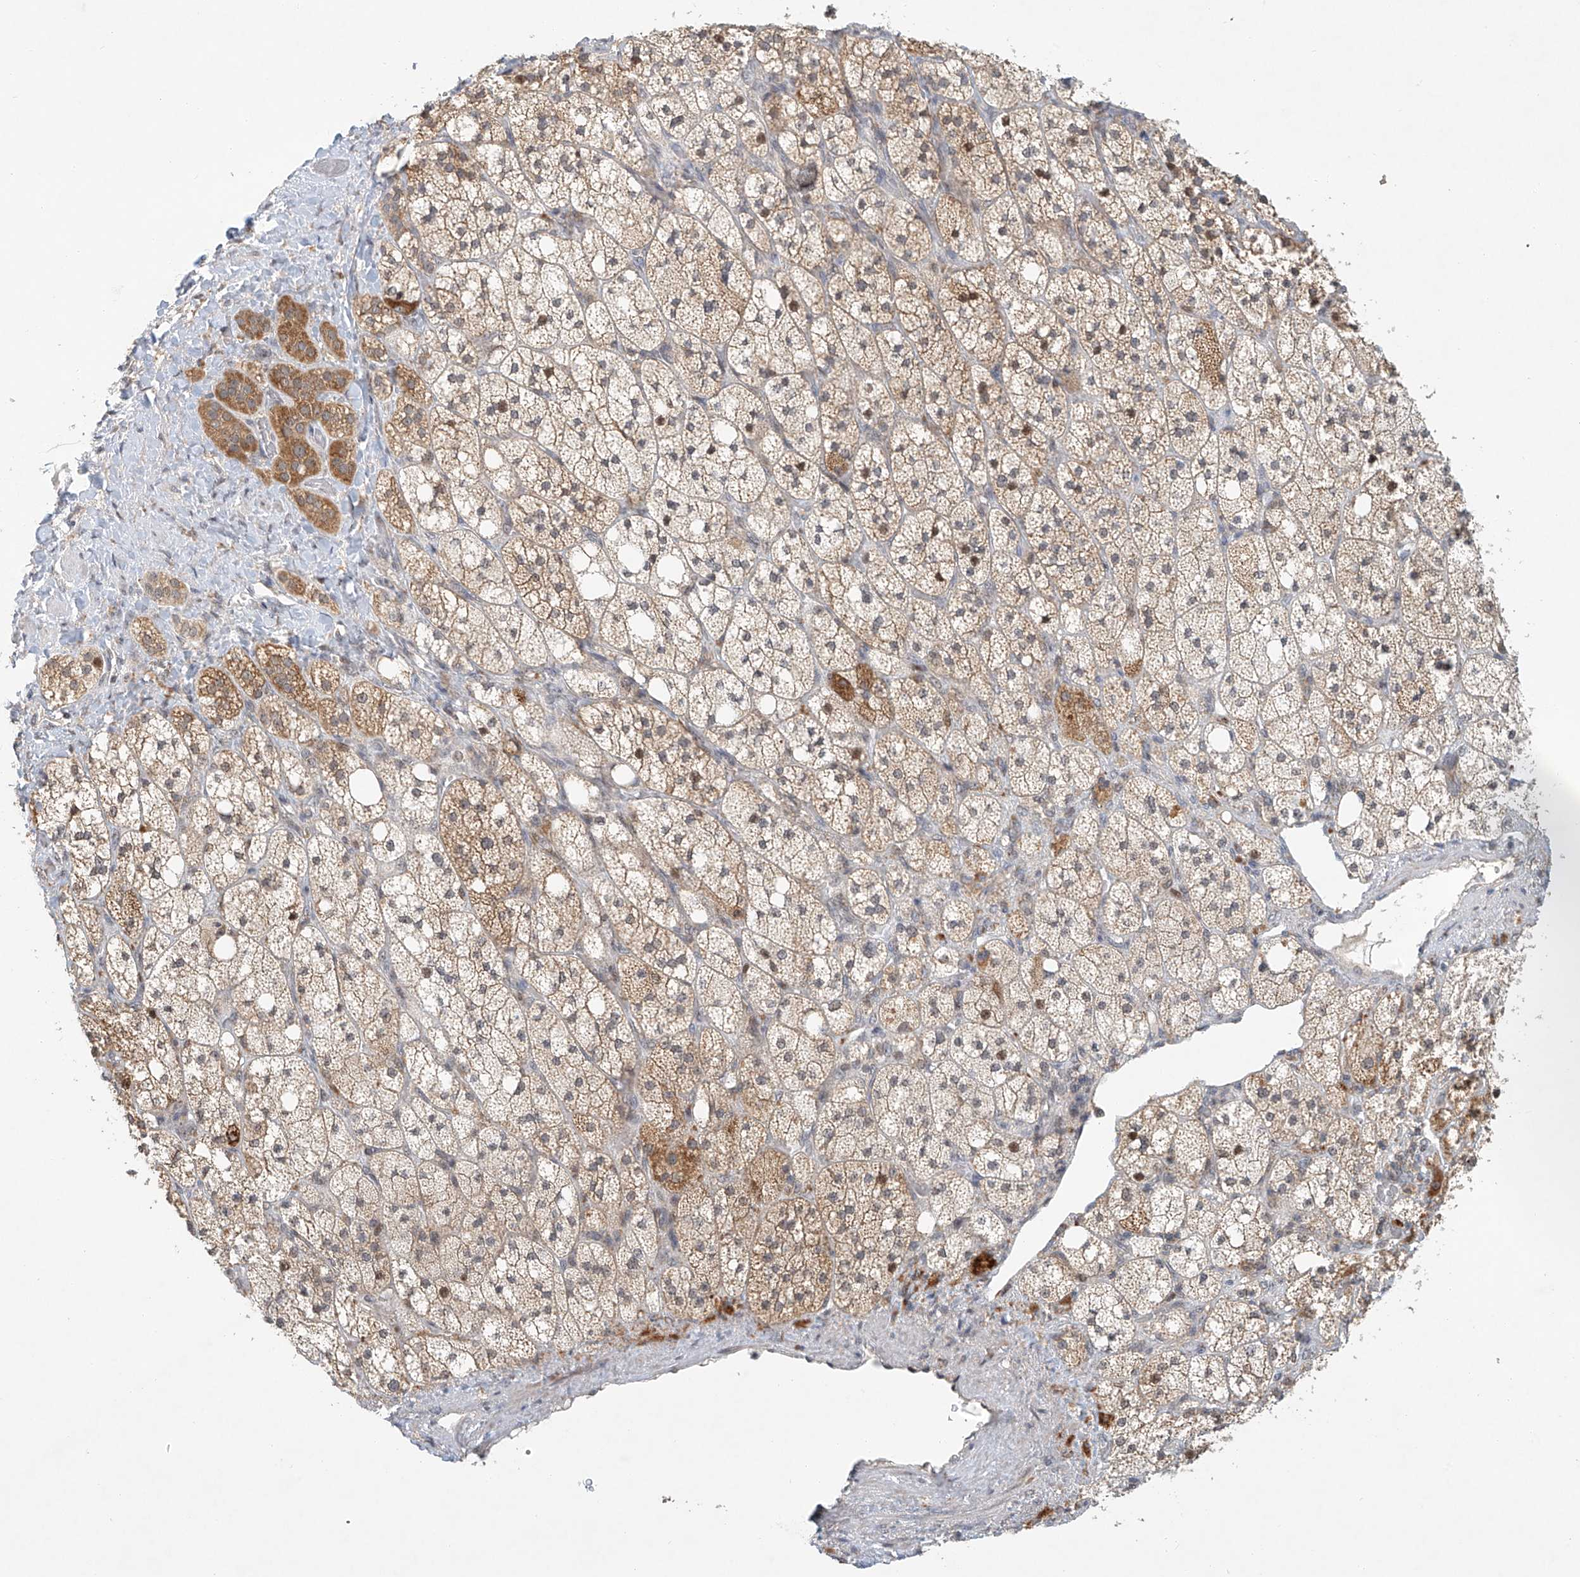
{"staining": {"intensity": "moderate", "quantity": "25%-75%", "location": "cytoplasmic/membranous,nuclear"}, "tissue": "adrenal gland", "cell_type": "Glandular cells", "image_type": "normal", "snomed": [{"axis": "morphology", "description": "Normal tissue, NOS"}, {"axis": "topography", "description": "Adrenal gland"}], "caption": "Immunohistochemistry (IHC) of benign adrenal gland shows medium levels of moderate cytoplasmic/membranous,nuclear staining in about 25%-75% of glandular cells. The staining was performed using DAB (3,3'-diaminobenzidine), with brown indicating positive protein expression. Nuclei are stained blue with hematoxylin.", "gene": "SYTL3", "patient": {"sex": "male", "age": 61}}